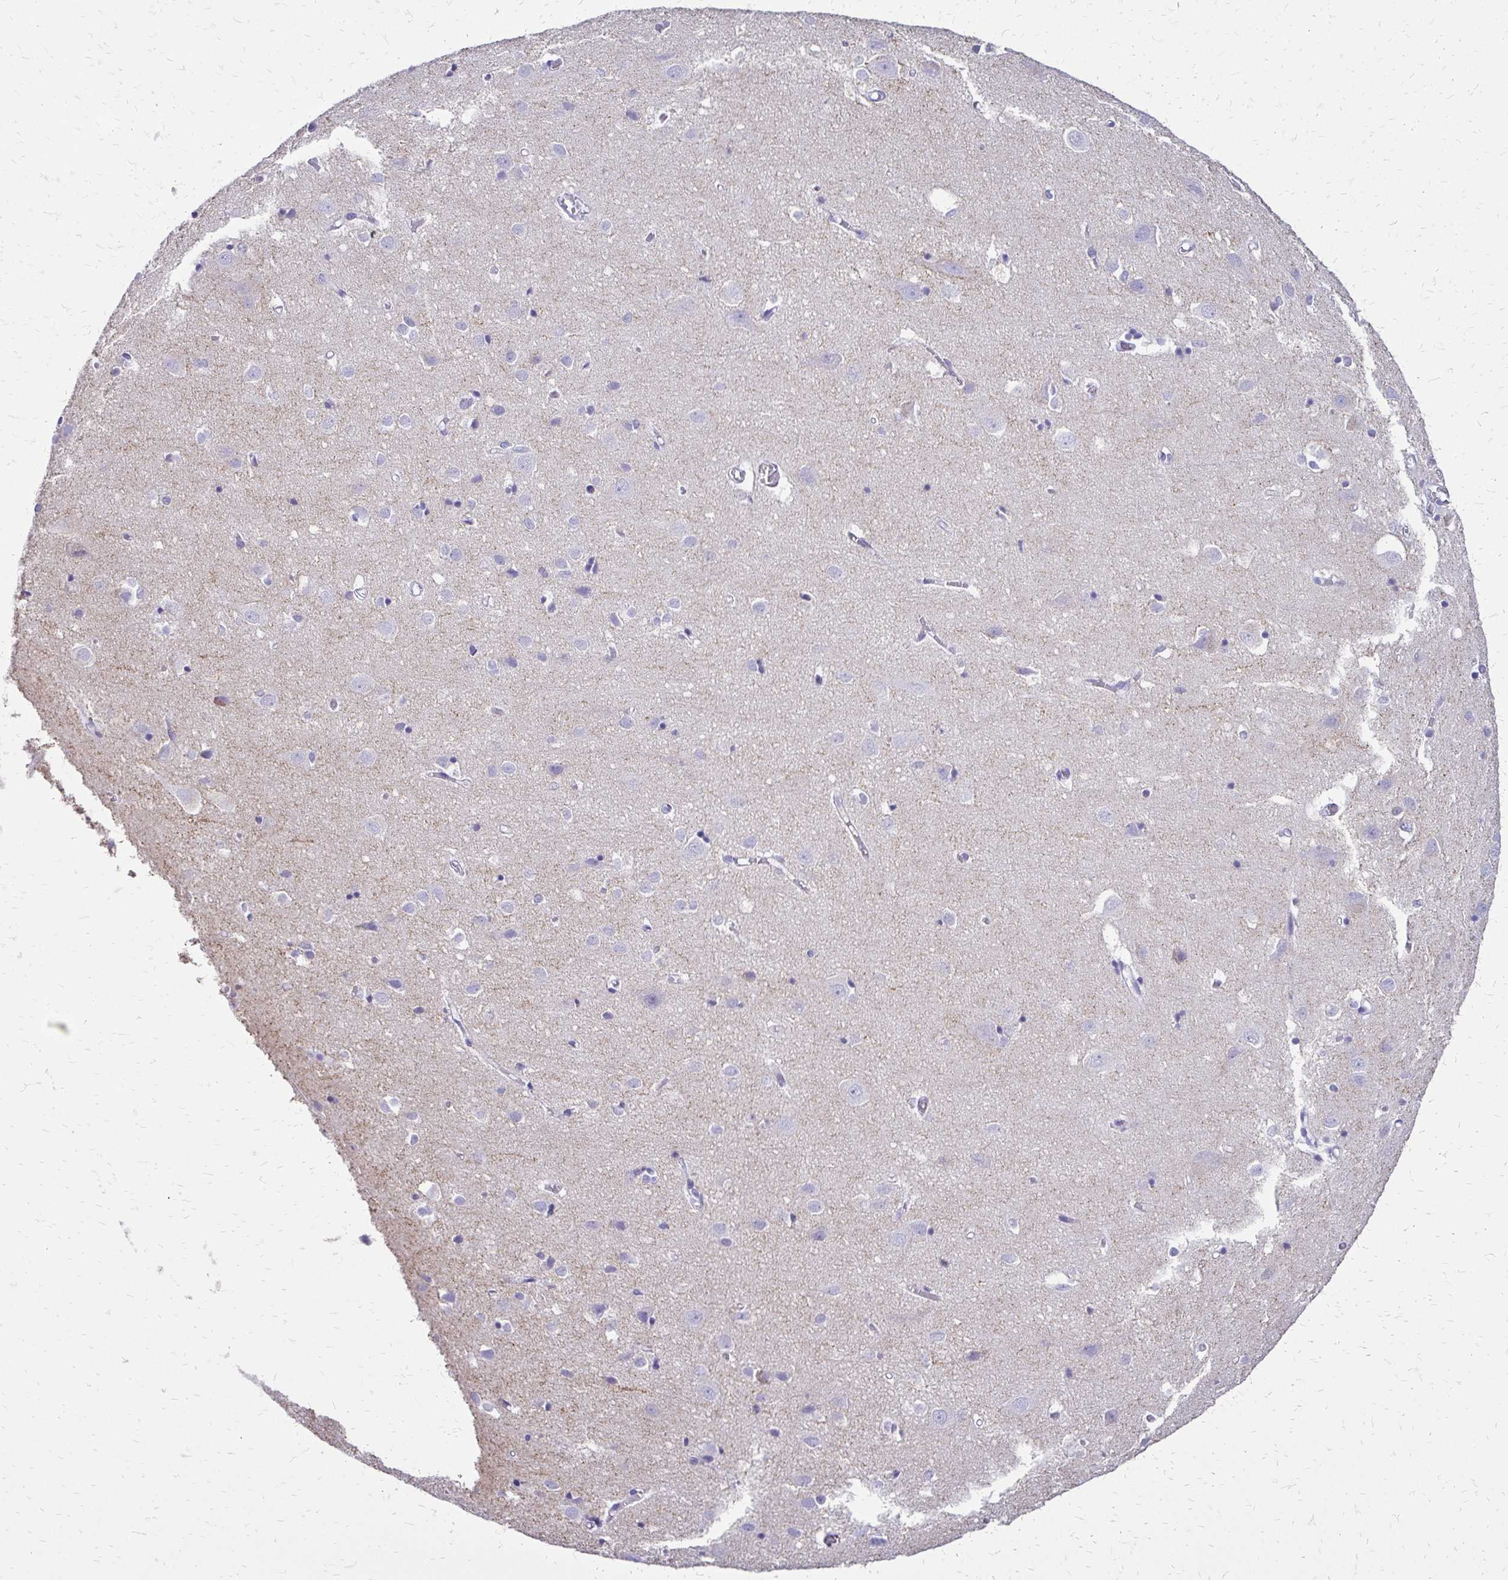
{"staining": {"intensity": "negative", "quantity": "none", "location": "none"}, "tissue": "cerebral cortex", "cell_type": "Endothelial cells", "image_type": "normal", "snomed": [{"axis": "morphology", "description": "Normal tissue, NOS"}, {"axis": "topography", "description": "Cerebral cortex"}], "caption": "High power microscopy image of an immunohistochemistry (IHC) photomicrograph of normal cerebral cortex, revealing no significant expression in endothelial cells.", "gene": "SLC32A1", "patient": {"sex": "male", "age": 70}}